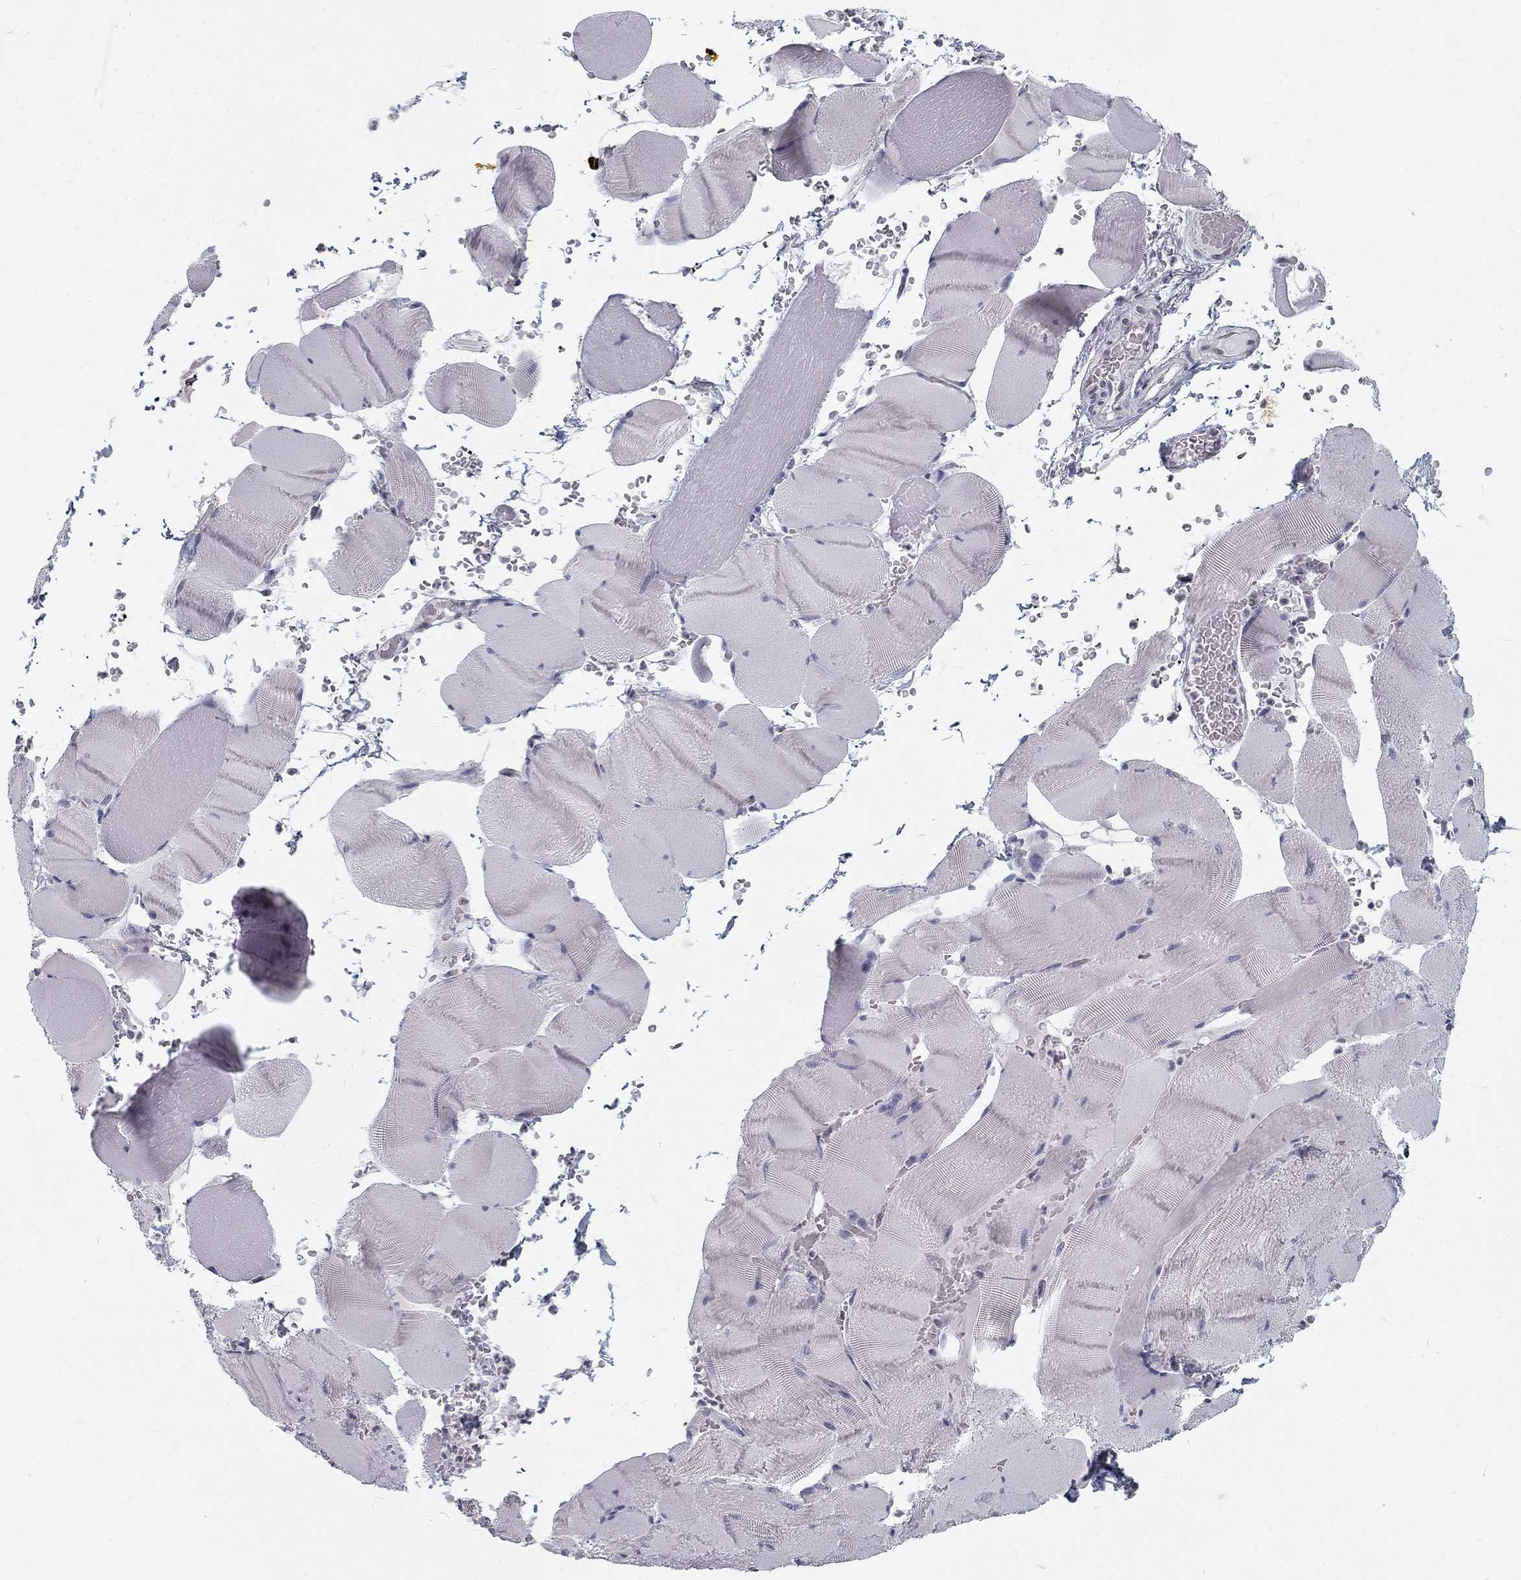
{"staining": {"intensity": "negative", "quantity": "none", "location": "none"}, "tissue": "skeletal muscle", "cell_type": "Myocytes", "image_type": "normal", "snomed": [{"axis": "morphology", "description": "Normal tissue, NOS"}, {"axis": "topography", "description": "Skeletal muscle"}], "caption": "Immunohistochemistry (IHC) photomicrograph of unremarkable human skeletal muscle stained for a protein (brown), which reveals no positivity in myocytes. The staining was performed using DAB (3,3'-diaminobenzidine) to visualize the protein expression in brown, while the nuclei were stained in blue with hematoxylin (Magnification: 20x).", "gene": "SNORC", "patient": {"sex": "male", "age": 56}}